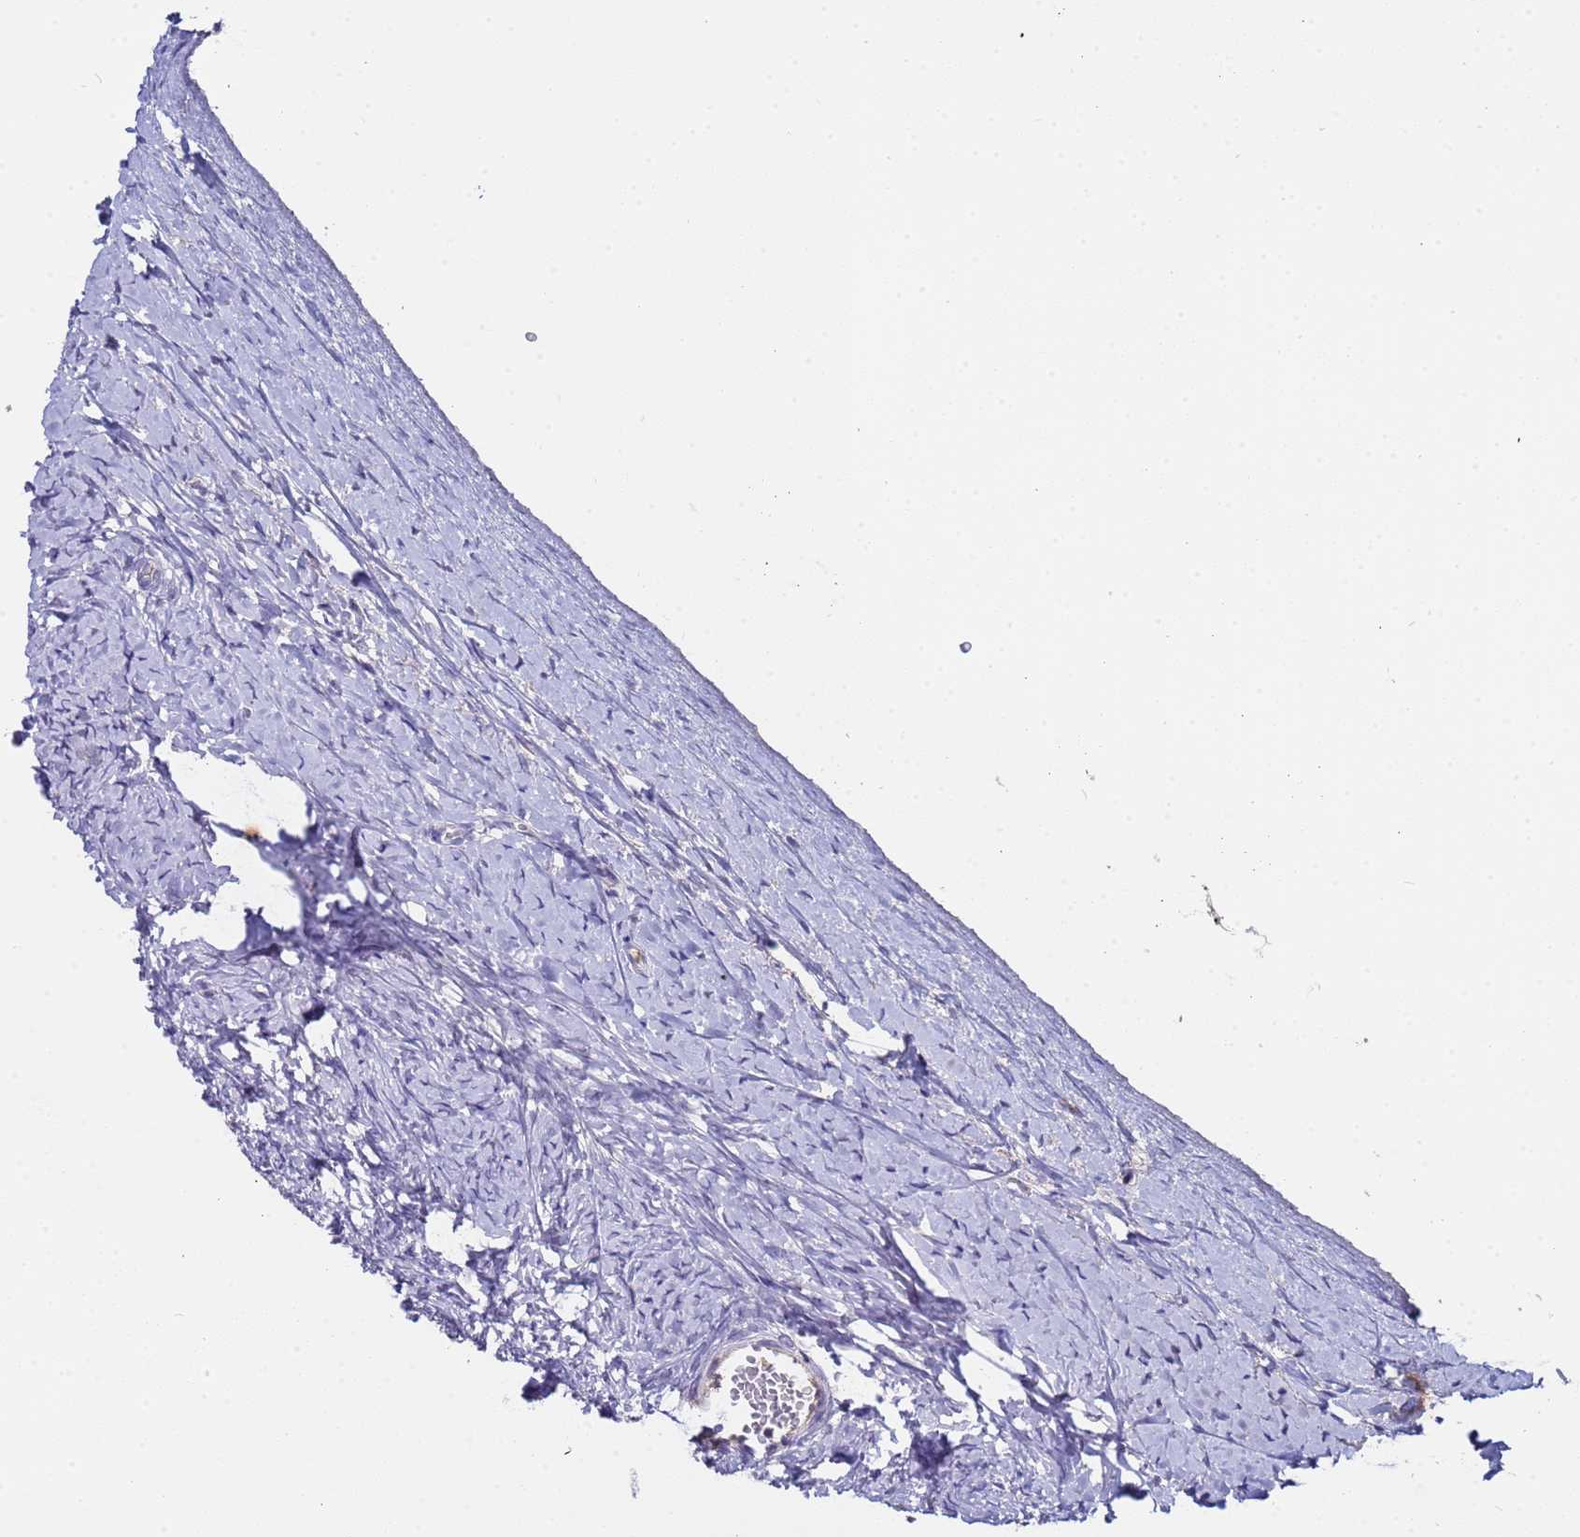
{"staining": {"intensity": "negative", "quantity": "none", "location": "none"}, "tissue": "ovary", "cell_type": "Ovarian stroma cells", "image_type": "normal", "snomed": [{"axis": "morphology", "description": "Normal tissue, NOS"}, {"axis": "morphology", "description": "Developmental malformation"}, {"axis": "topography", "description": "Ovary"}], "caption": "This histopathology image is of normal ovary stained with immunohistochemistry to label a protein in brown with the nuclei are counter-stained blue. There is no expression in ovarian stroma cells. The staining was performed using DAB to visualize the protein expression in brown, while the nuclei were stained in blue with hematoxylin (Magnification: 20x).", "gene": "ZNF248", "patient": {"sex": "female", "age": 39}}